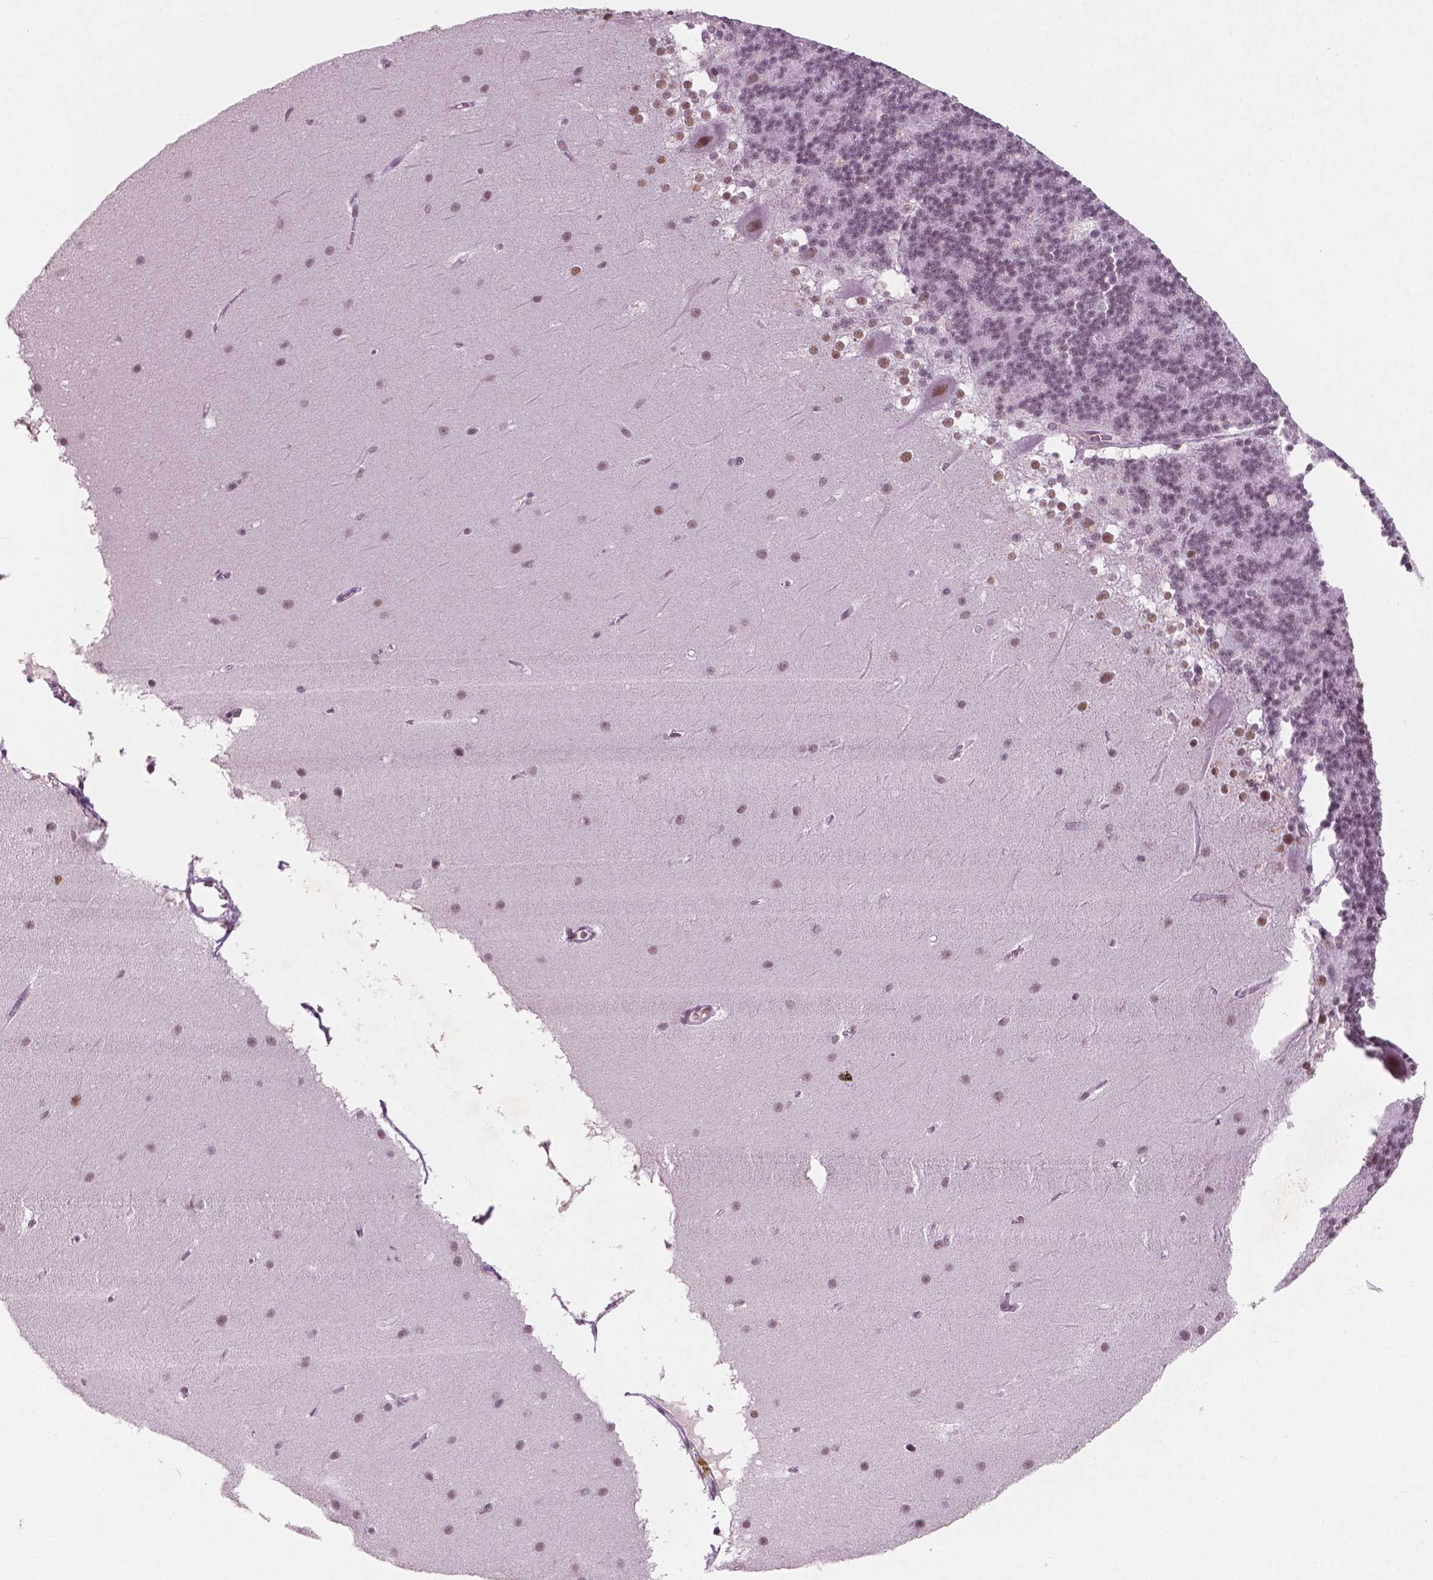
{"staining": {"intensity": "moderate", "quantity": ">75%", "location": "nuclear"}, "tissue": "cerebellum", "cell_type": "Cells in granular layer", "image_type": "normal", "snomed": [{"axis": "morphology", "description": "Normal tissue, NOS"}, {"axis": "topography", "description": "Cerebellum"}], "caption": "Immunohistochemistry (DAB) staining of benign human cerebellum reveals moderate nuclear protein expression in about >75% of cells in granular layer.", "gene": "CTR9", "patient": {"sex": "female", "age": 19}}